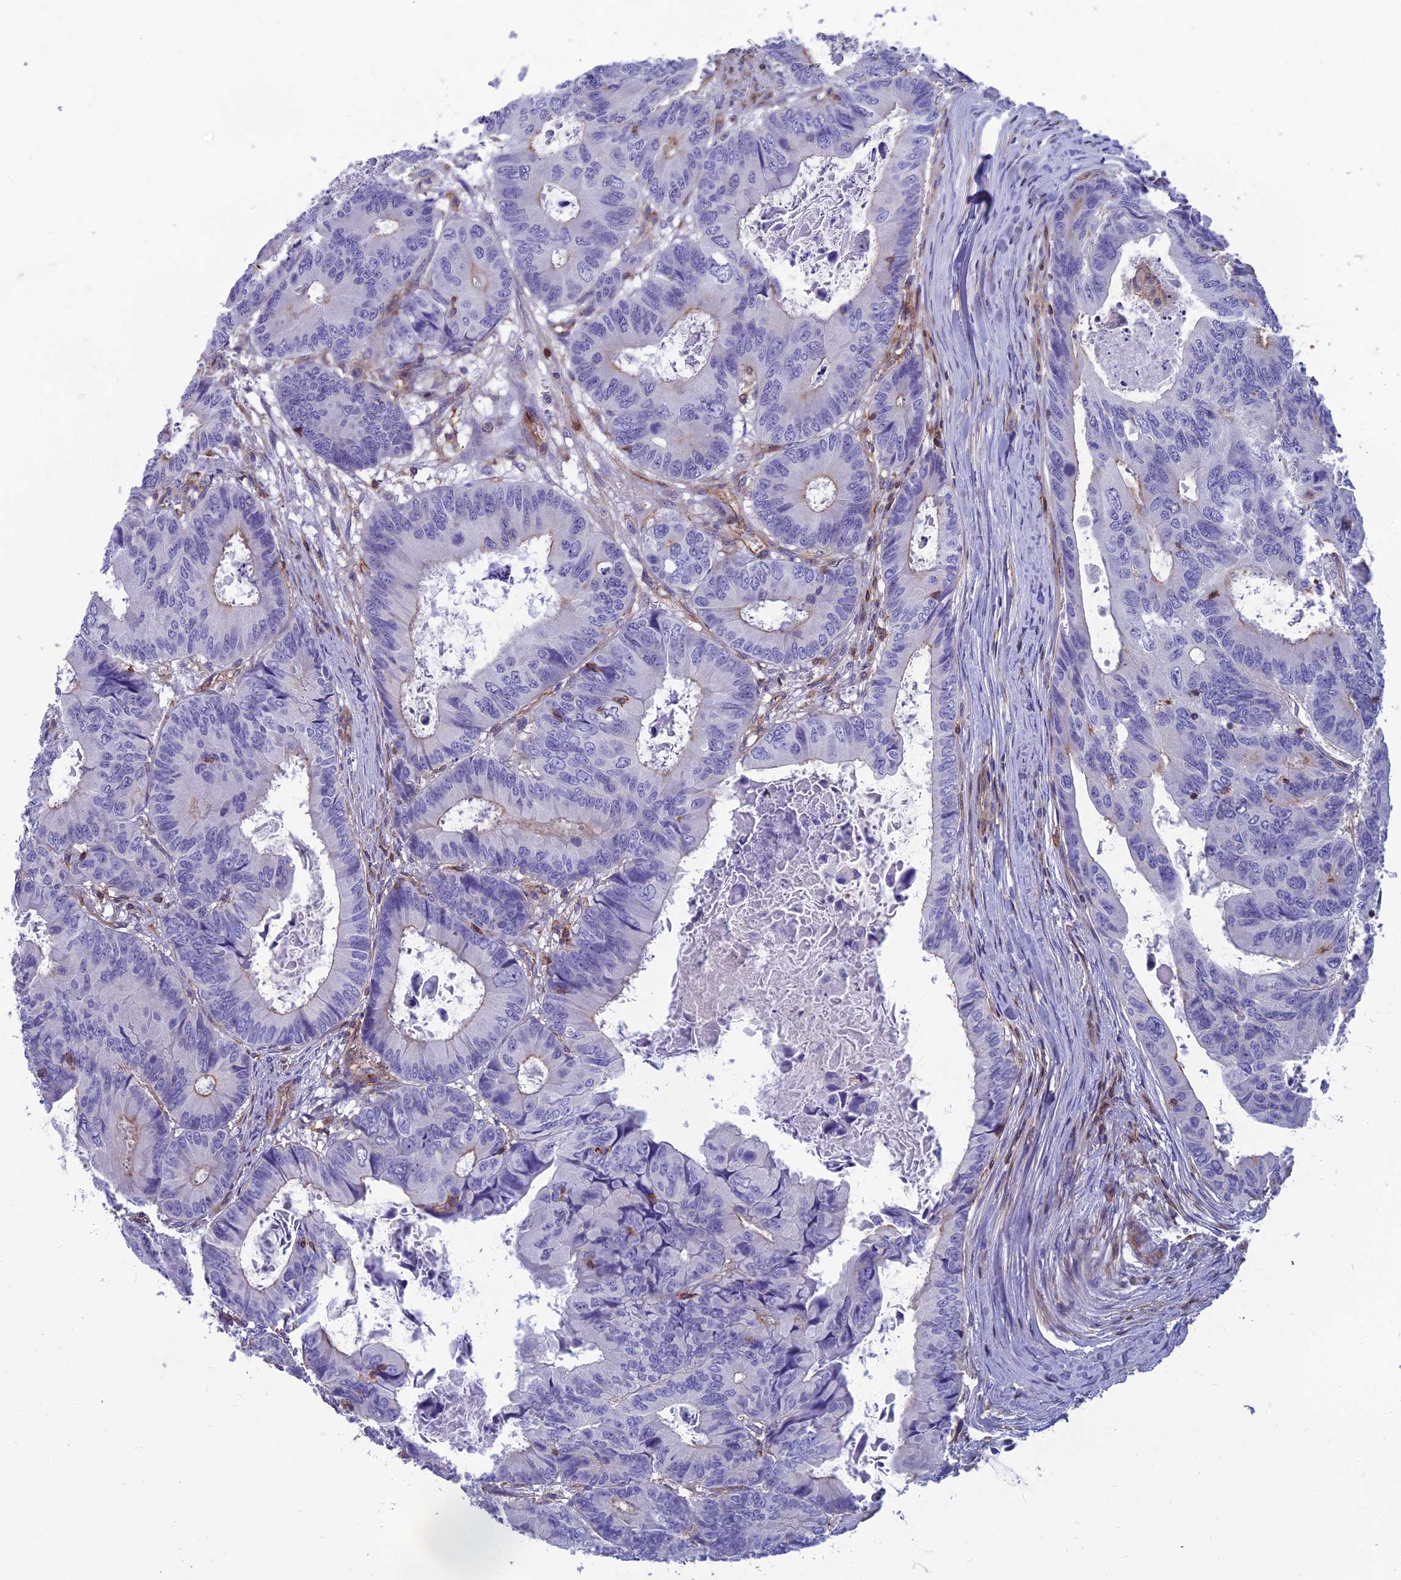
{"staining": {"intensity": "negative", "quantity": "none", "location": "none"}, "tissue": "colorectal cancer", "cell_type": "Tumor cells", "image_type": "cancer", "snomed": [{"axis": "morphology", "description": "Adenocarcinoma, NOS"}, {"axis": "topography", "description": "Colon"}], "caption": "The immunohistochemistry (IHC) photomicrograph has no significant expression in tumor cells of colorectal cancer tissue.", "gene": "PPP1R18", "patient": {"sex": "male", "age": 85}}